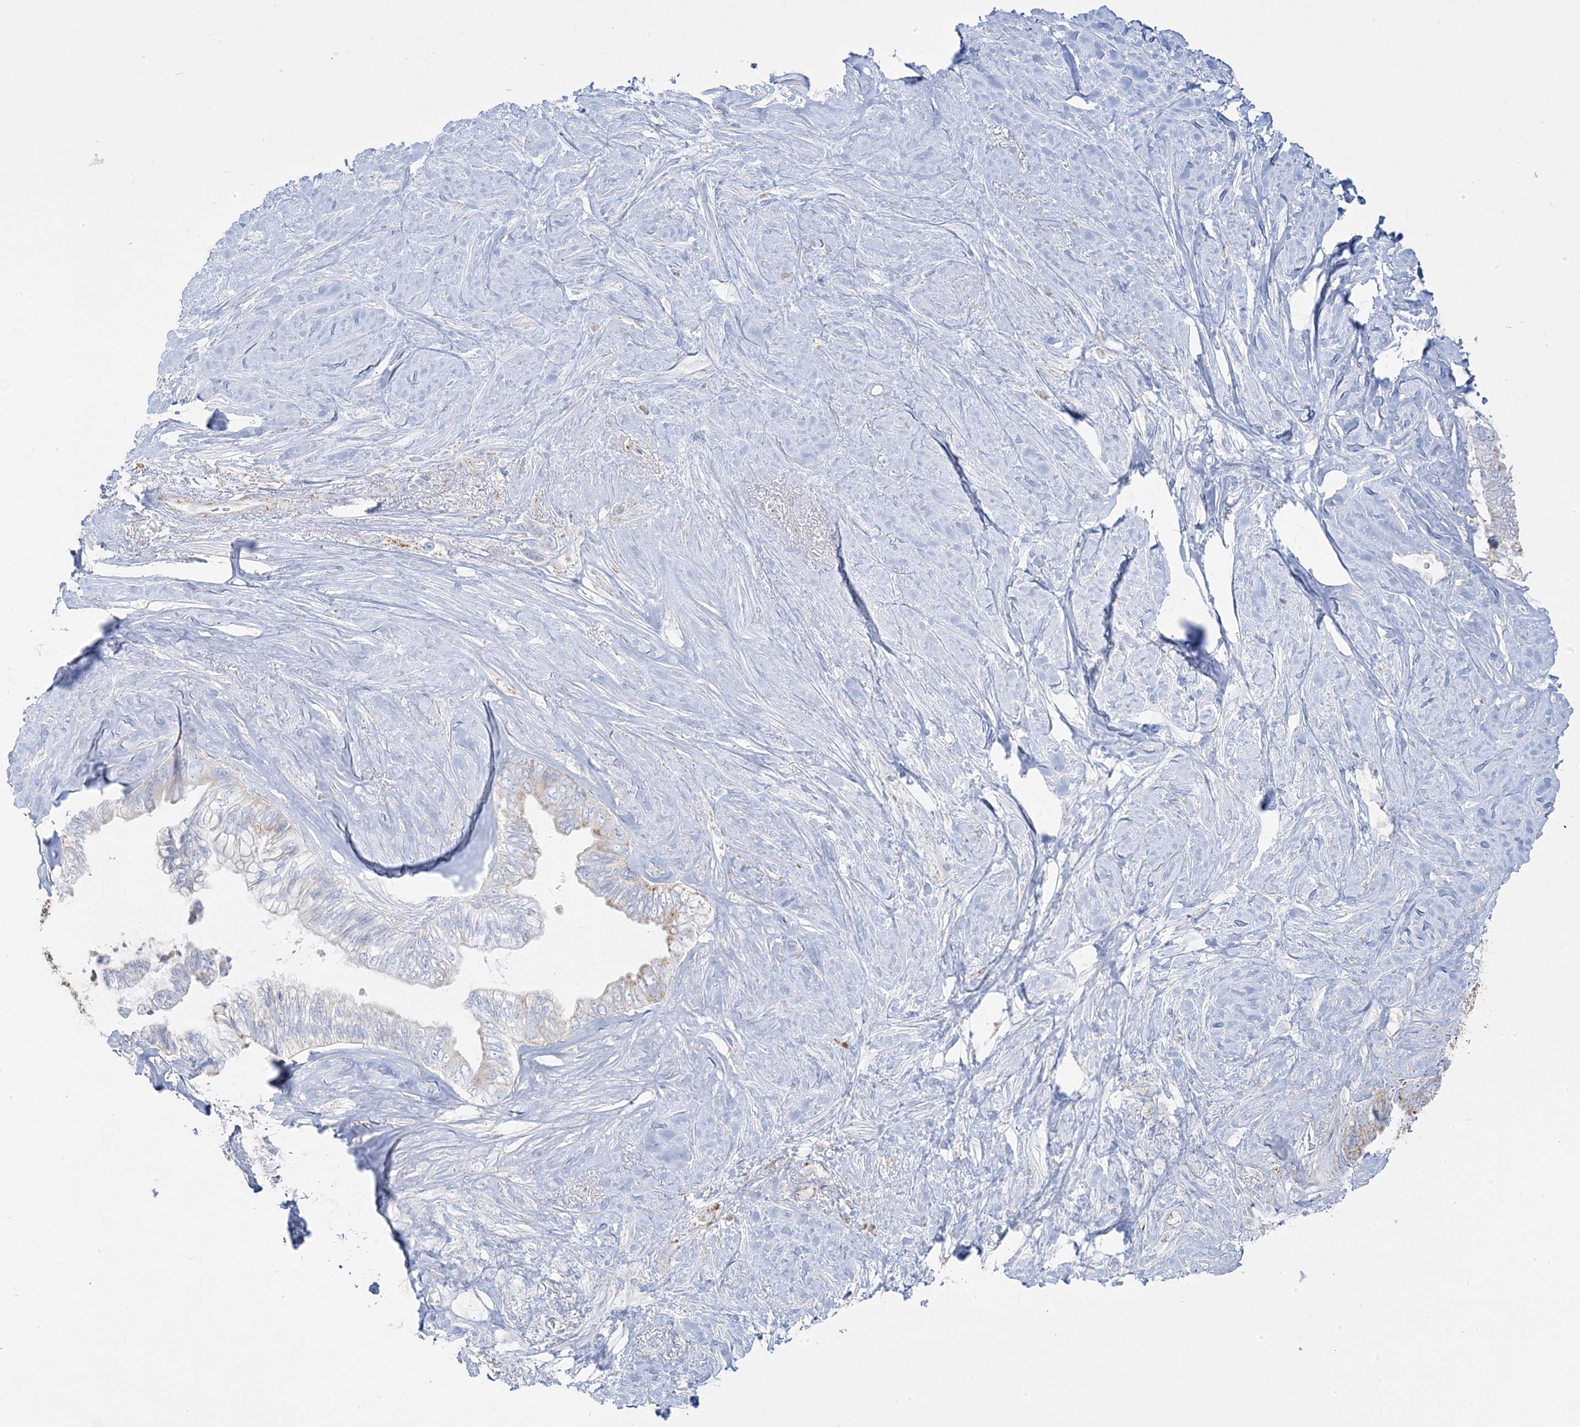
{"staining": {"intensity": "weak", "quantity": "<25%", "location": "cytoplasmic/membranous"}, "tissue": "pancreatic cancer", "cell_type": "Tumor cells", "image_type": "cancer", "snomed": [{"axis": "morphology", "description": "Adenocarcinoma, NOS"}, {"axis": "topography", "description": "Pancreas"}], "caption": "An immunohistochemistry photomicrograph of adenocarcinoma (pancreatic) is shown. There is no staining in tumor cells of adenocarcinoma (pancreatic). (Stains: DAB immunohistochemistry (IHC) with hematoxylin counter stain, Microscopy: brightfield microscopy at high magnification).", "gene": "PCCB", "patient": {"sex": "female", "age": 72}}